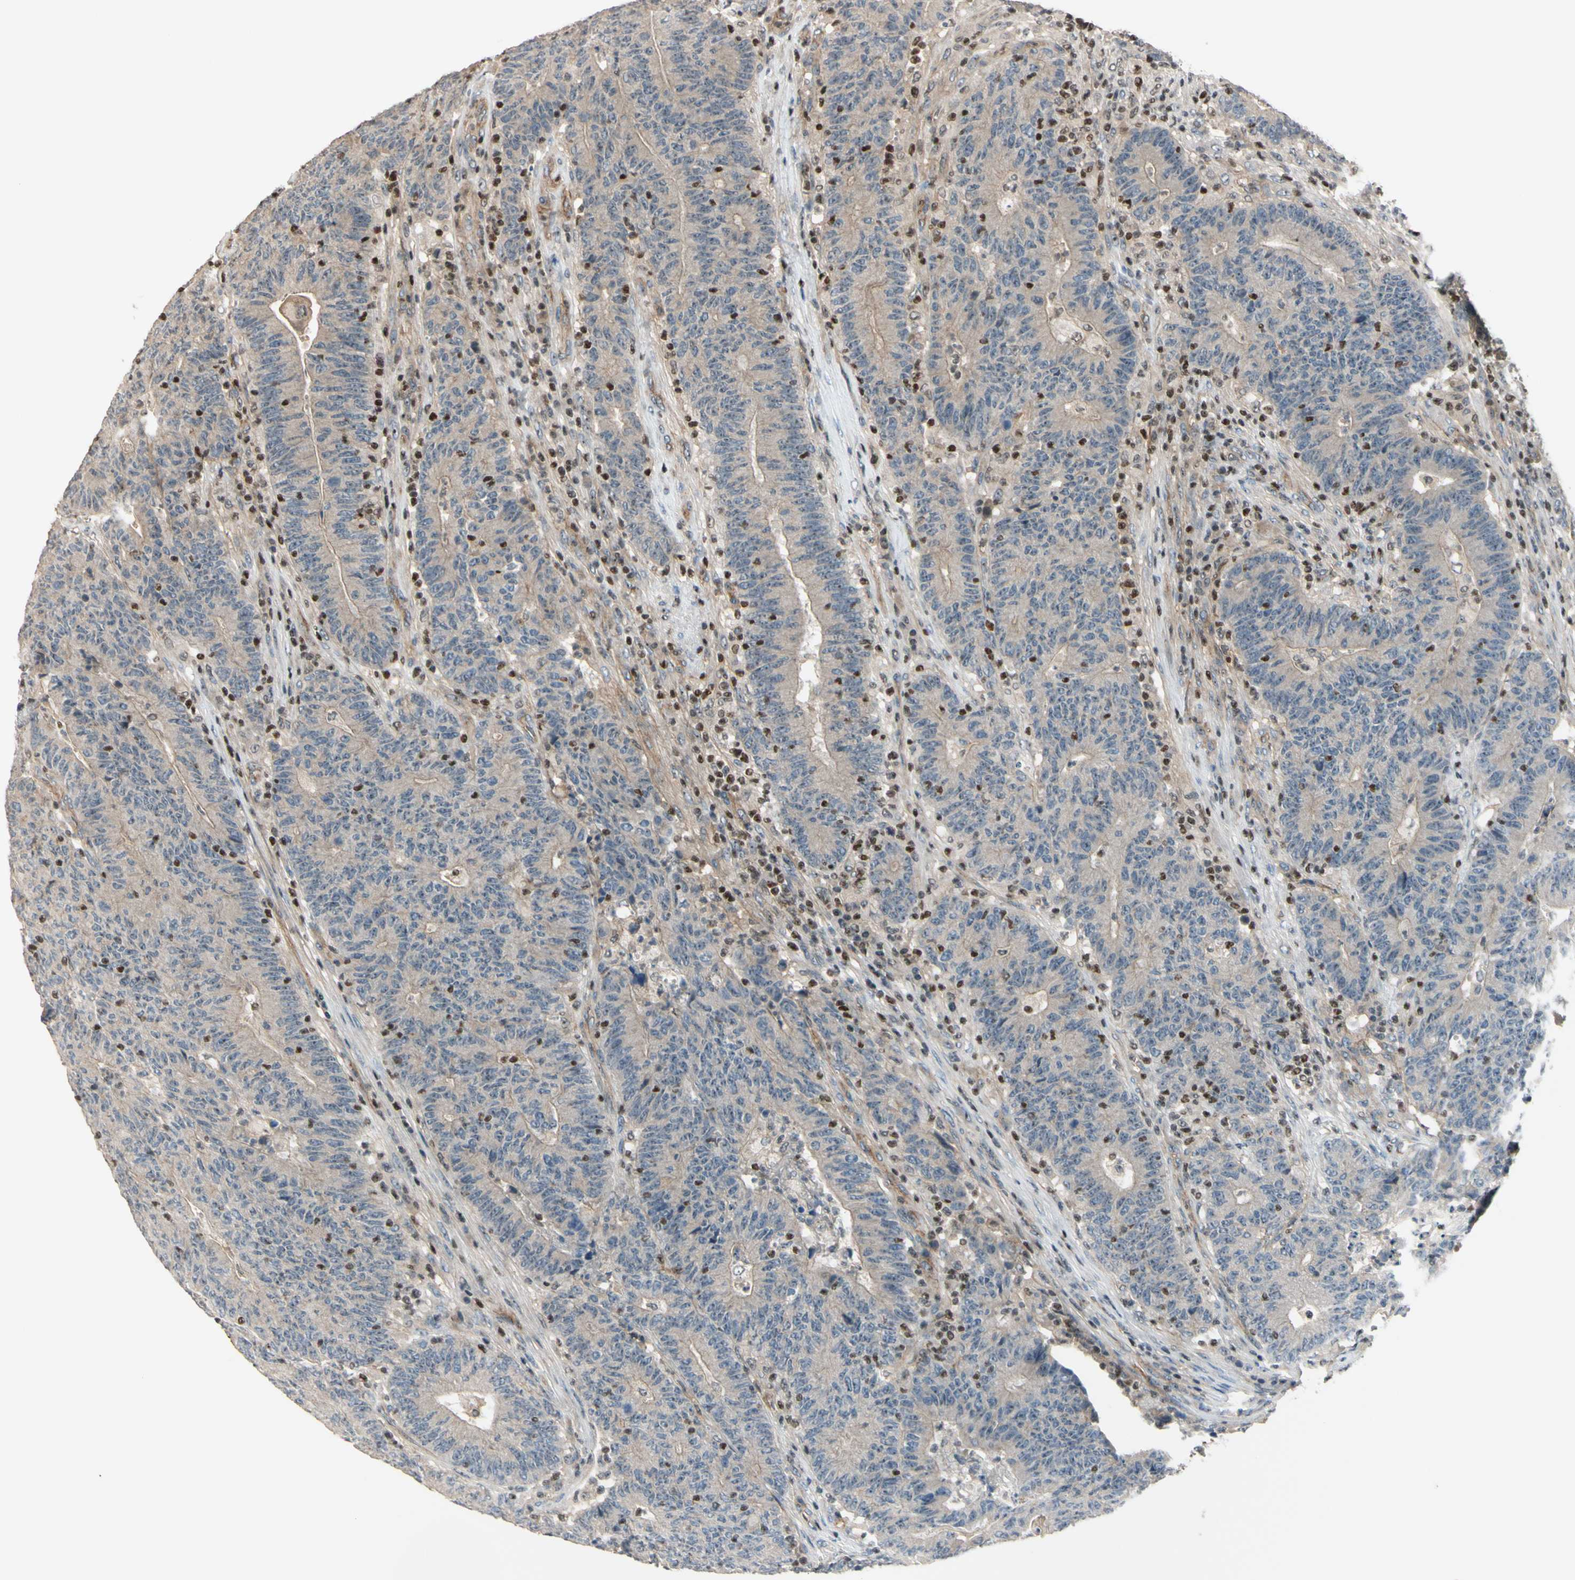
{"staining": {"intensity": "weak", "quantity": ">75%", "location": "cytoplasmic/membranous"}, "tissue": "colorectal cancer", "cell_type": "Tumor cells", "image_type": "cancer", "snomed": [{"axis": "morphology", "description": "Normal tissue, NOS"}, {"axis": "morphology", "description": "Adenocarcinoma, NOS"}, {"axis": "topography", "description": "Colon"}], "caption": "Protein expression analysis of human adenocarcinoma (colorectal) reveals weak cytoplasmic/membranous expression in approximately >75% of tumor cells.", "gene": "NFYA", "patient": {"sex": "female", "age": 75}}